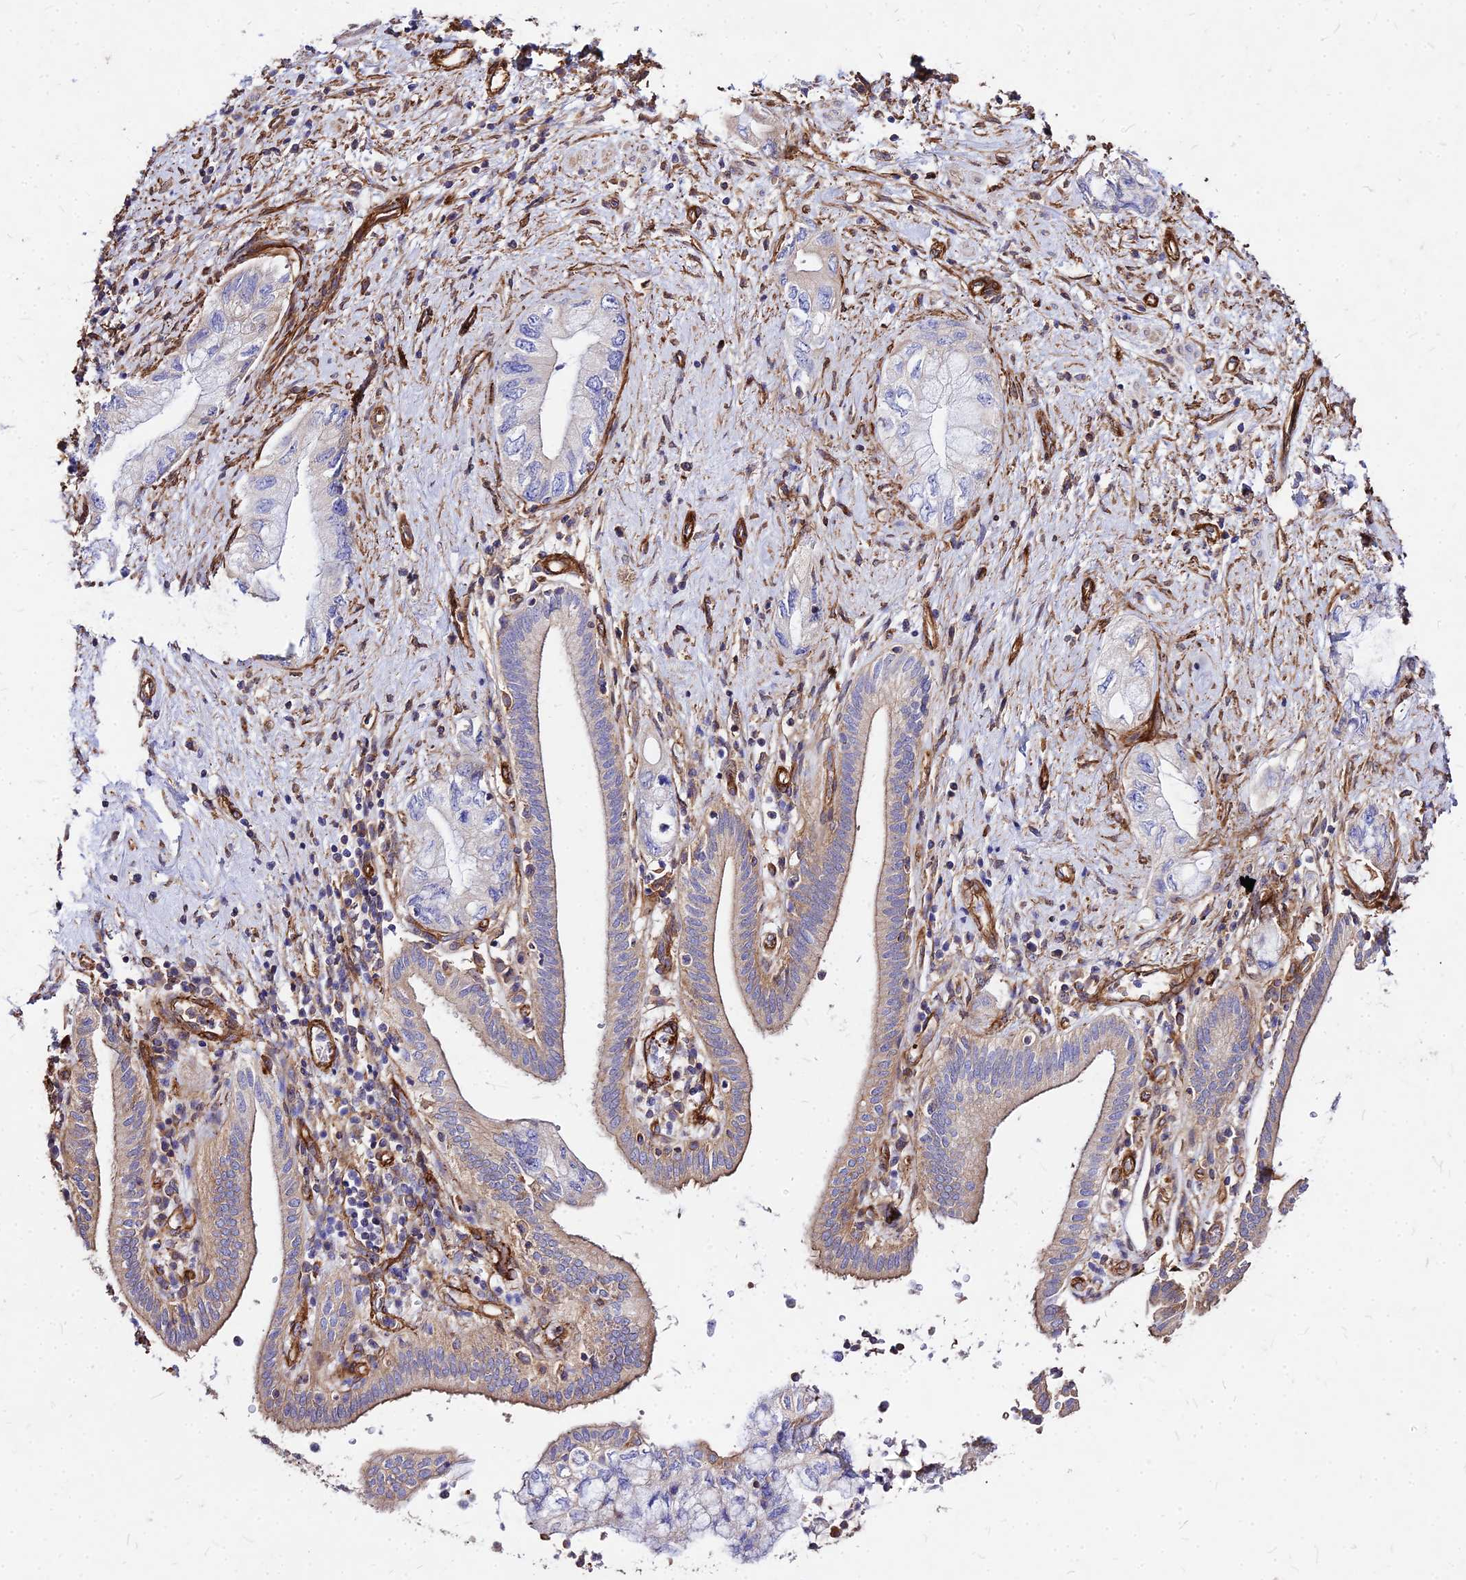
{"staining": {"intensity": "weak", "quantity": "<25%", "location": "cytoplasmic/membranous"}, "tissue": "pancreatic cancer", "cell_type": "Tumor cells", "image_type": "cancer", "snomed": [{"axis": "morphology", "description": "Adenocarcinoma, NOS"}, {"axis": "topography", "description": "Pancreas"}], "caption": "Immunohistochemical staining of human adenocarcinoma (pancreatic) exhibits no significant positivity in tumor cells.", "gene": "EFCC1", "patient": {"sex": "female", "age": 73}}